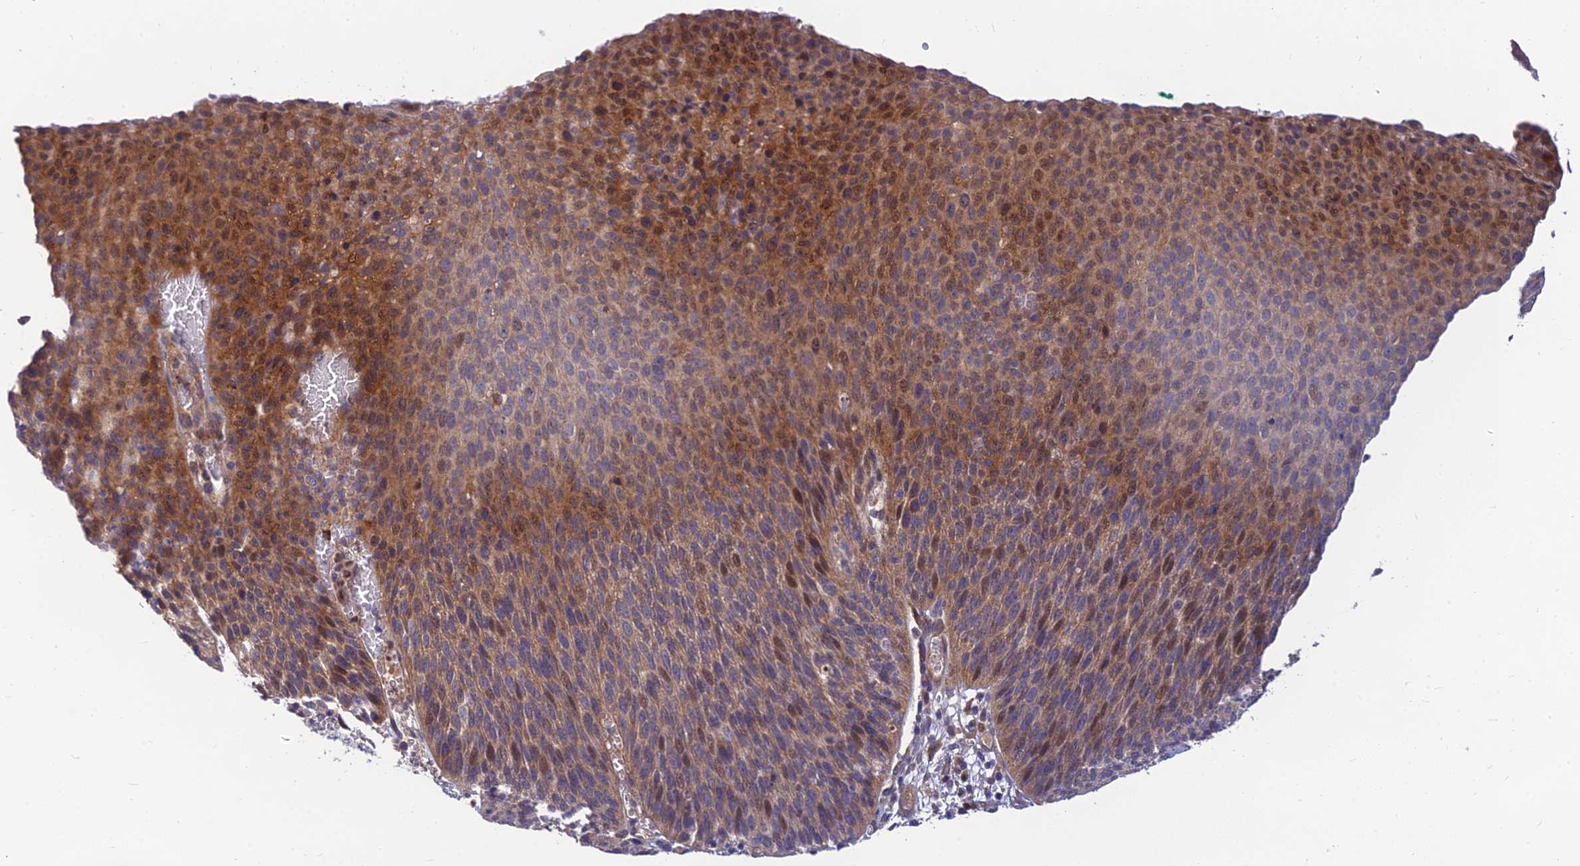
{"staining": {"intensity": "moderate", "quantity": "25%-75%", "location": "cytoplasmic/membranous,nuclear"}, "tissue": "cervical cancer", "cell_type": "Tumor cells", "image_type": "cancer", "snomed": [{"axis": "morphology", "description": "Squamous cell carcinoma, NOS"}, {"axis": "topography", "description": "Cervix"}], "caption": "The photomicrograph shows immunohistochemical staining of cervical cancer (squamous cell carcinoma). There is moderate cytoplasmic/membranous and nuclear expression is seen in approximately 25%-75% of tumor cells. (DAB (3,3'-diaminobenzidine) IHC with brightfield microscopy, high magnification).", "gene": "FAM151B", "patient": {"sex": "female", "age": 55}}